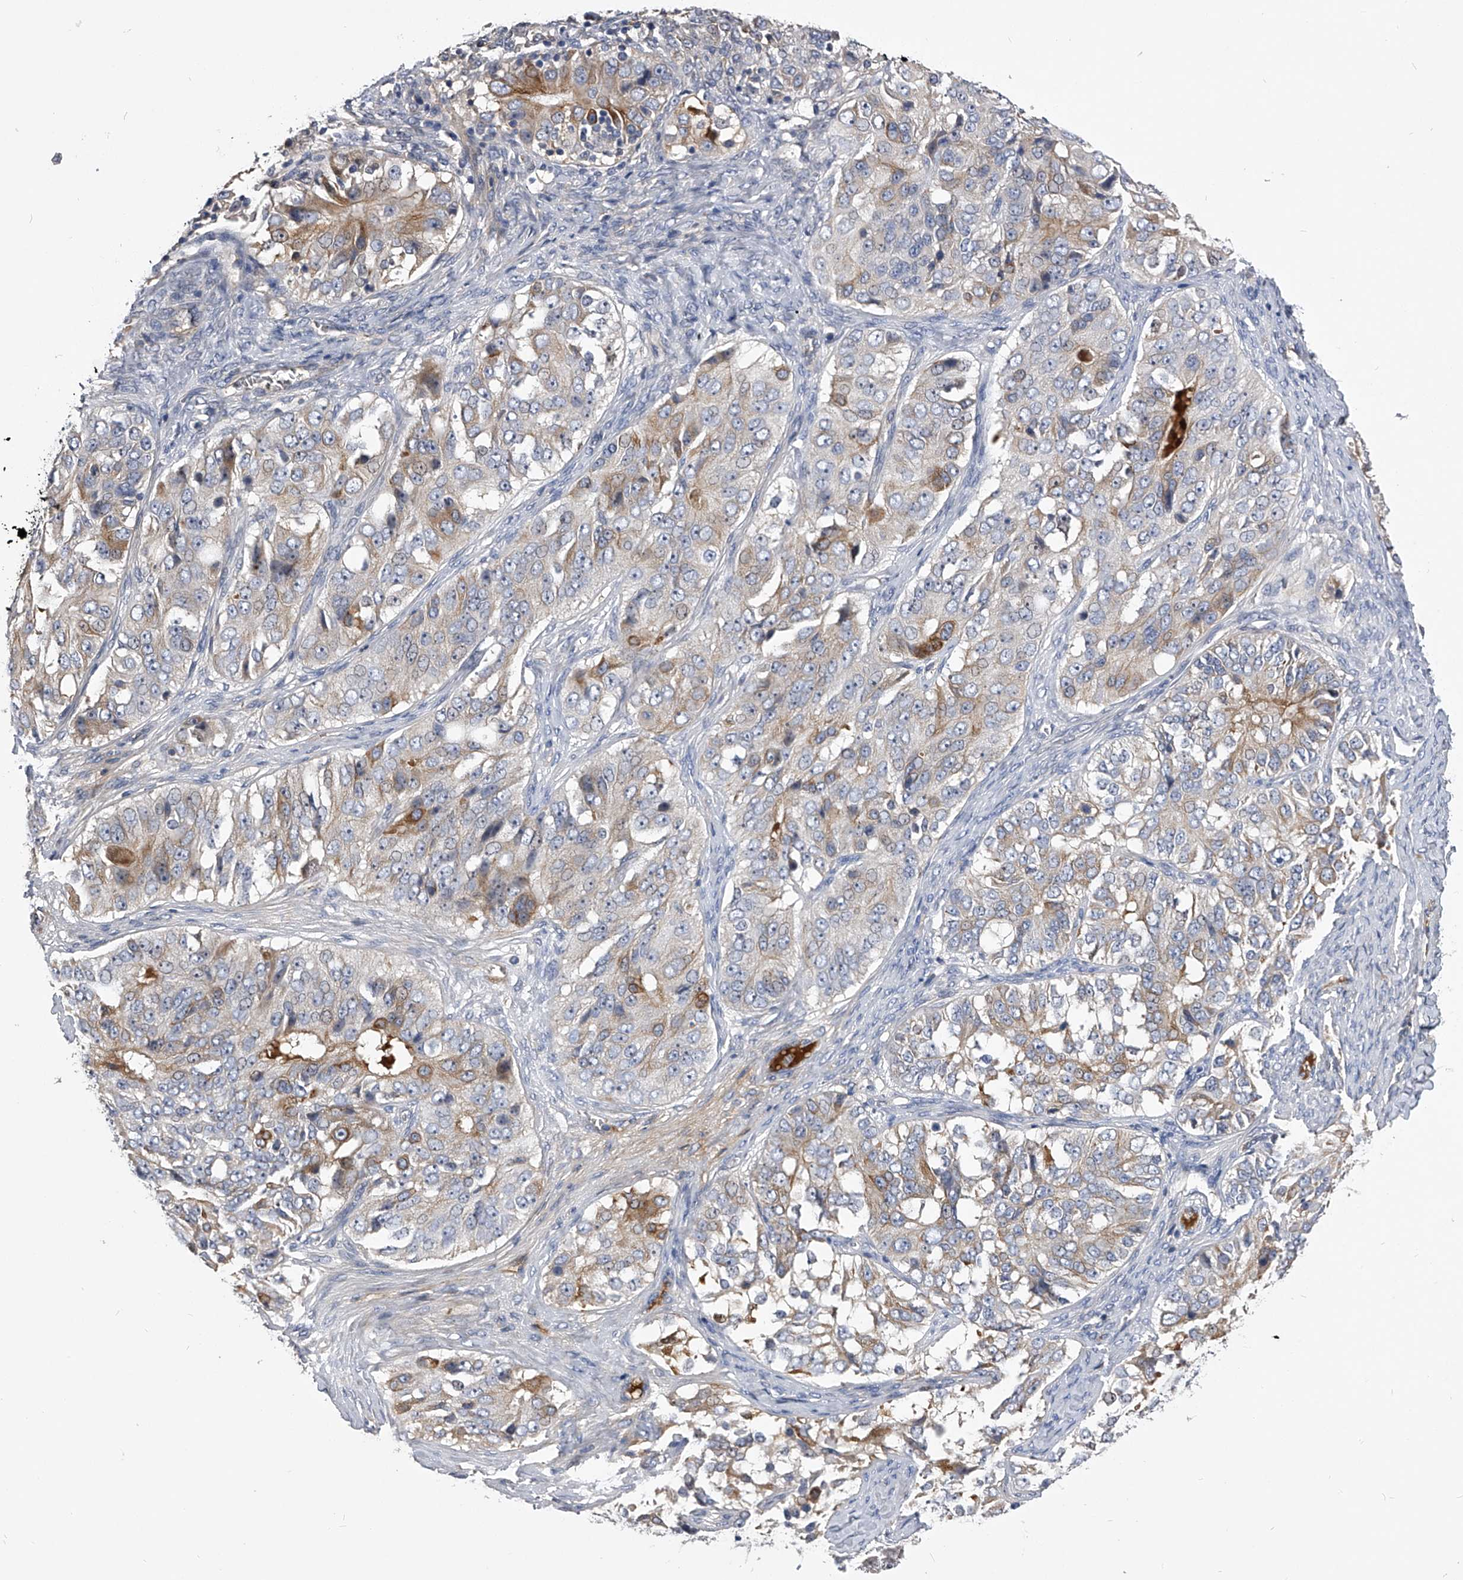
{"staining": {"intensity": "moderate", "quantity": "<25%", "location": "cytoplasmic/membranous"}, "tissue": "ovarian cancer", "cell_type": "Tumor cells", "image_type": "cancer", "snomed": [{"axis": "morphology", "description": "Carcinoma, endometroid"}, {"axis": "topography", "description": "Ovary"}], "caption": "Protein staining demonstrates moderate cytoplasmic/membranous expression in about <25% of tumor cells in ovarian endometroid carcinoma. (brown staining indicates protein expression, while blue staining denotes nuclei).", "gene": "MDN1", "patient": {"sex": "female", "age": 51}}